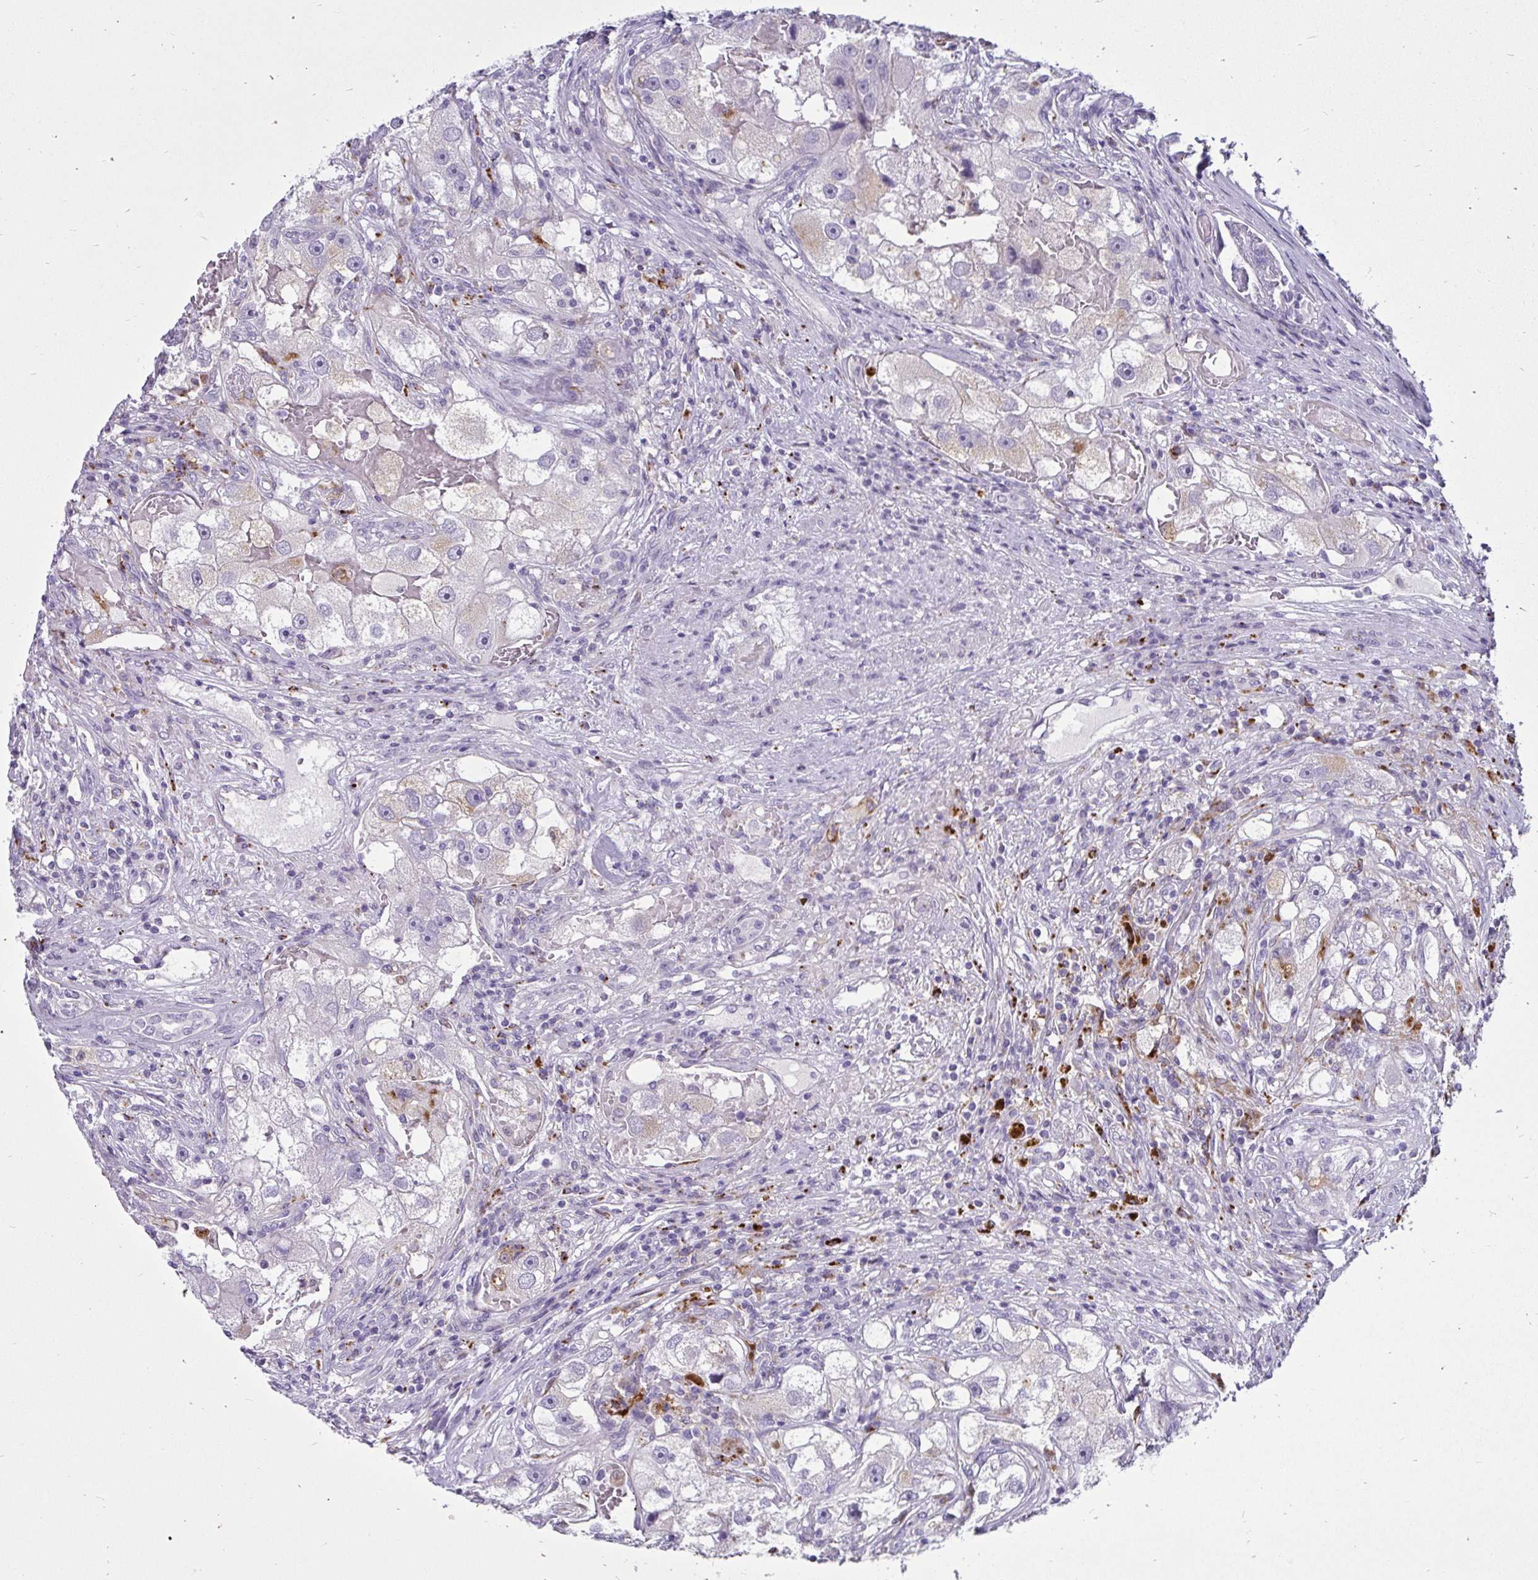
{"staining": {"intensity": "negative", "quantity": "none", "location": "none"}, "tissue": "renal cancer", "cell_type": "Tumor cells", "image_type": "cancer", "snomed": [{"axis": "morphology", "description": "Adenocarcinoma, NOS"}, {"axis": "topography", "description": "Kidney"}], "caption": "There is no significant staining in tumor cells of adenocarcinoma (renal).", "gene": "CTSZ", "patient": {"sex": "male", "age": 63}}